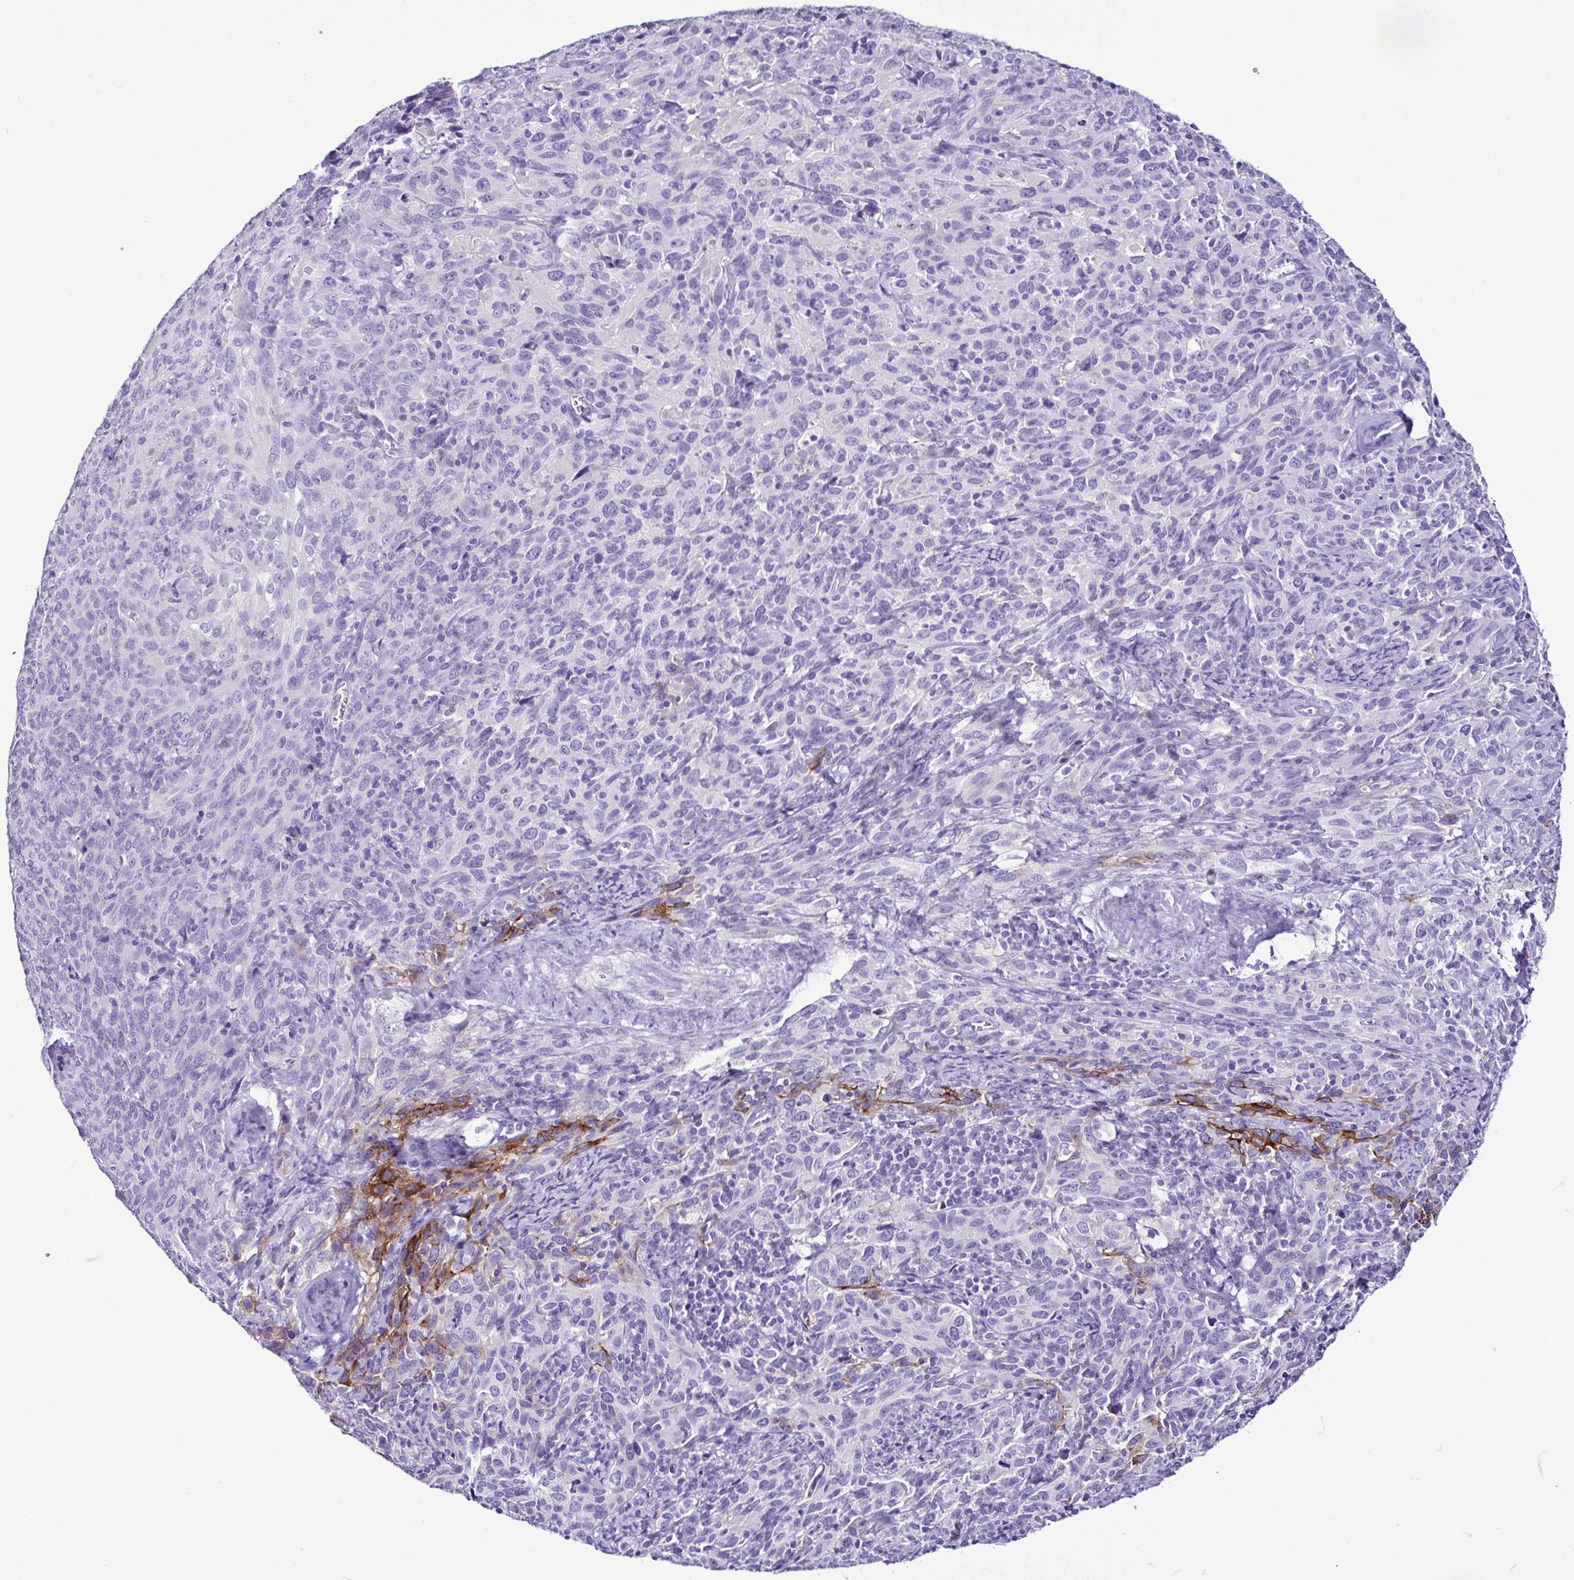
{"staining": {"intensity": "negative", "quantity": "none", "location": "none"}, "tissue": "cervical cancer", "cell_type": "Tumor cells", "image_type": "cancer", "snomed": [{"axis": "morphology", "description": "Squamous cell carcinoma, NOS"}, {"axis": "topography", "description": "Cervix"}], "caption": "The image shows no staining of tumor cells in cervical cancer.", "gene": "SRL", "patient": {"sex": "female", "age": 51}}